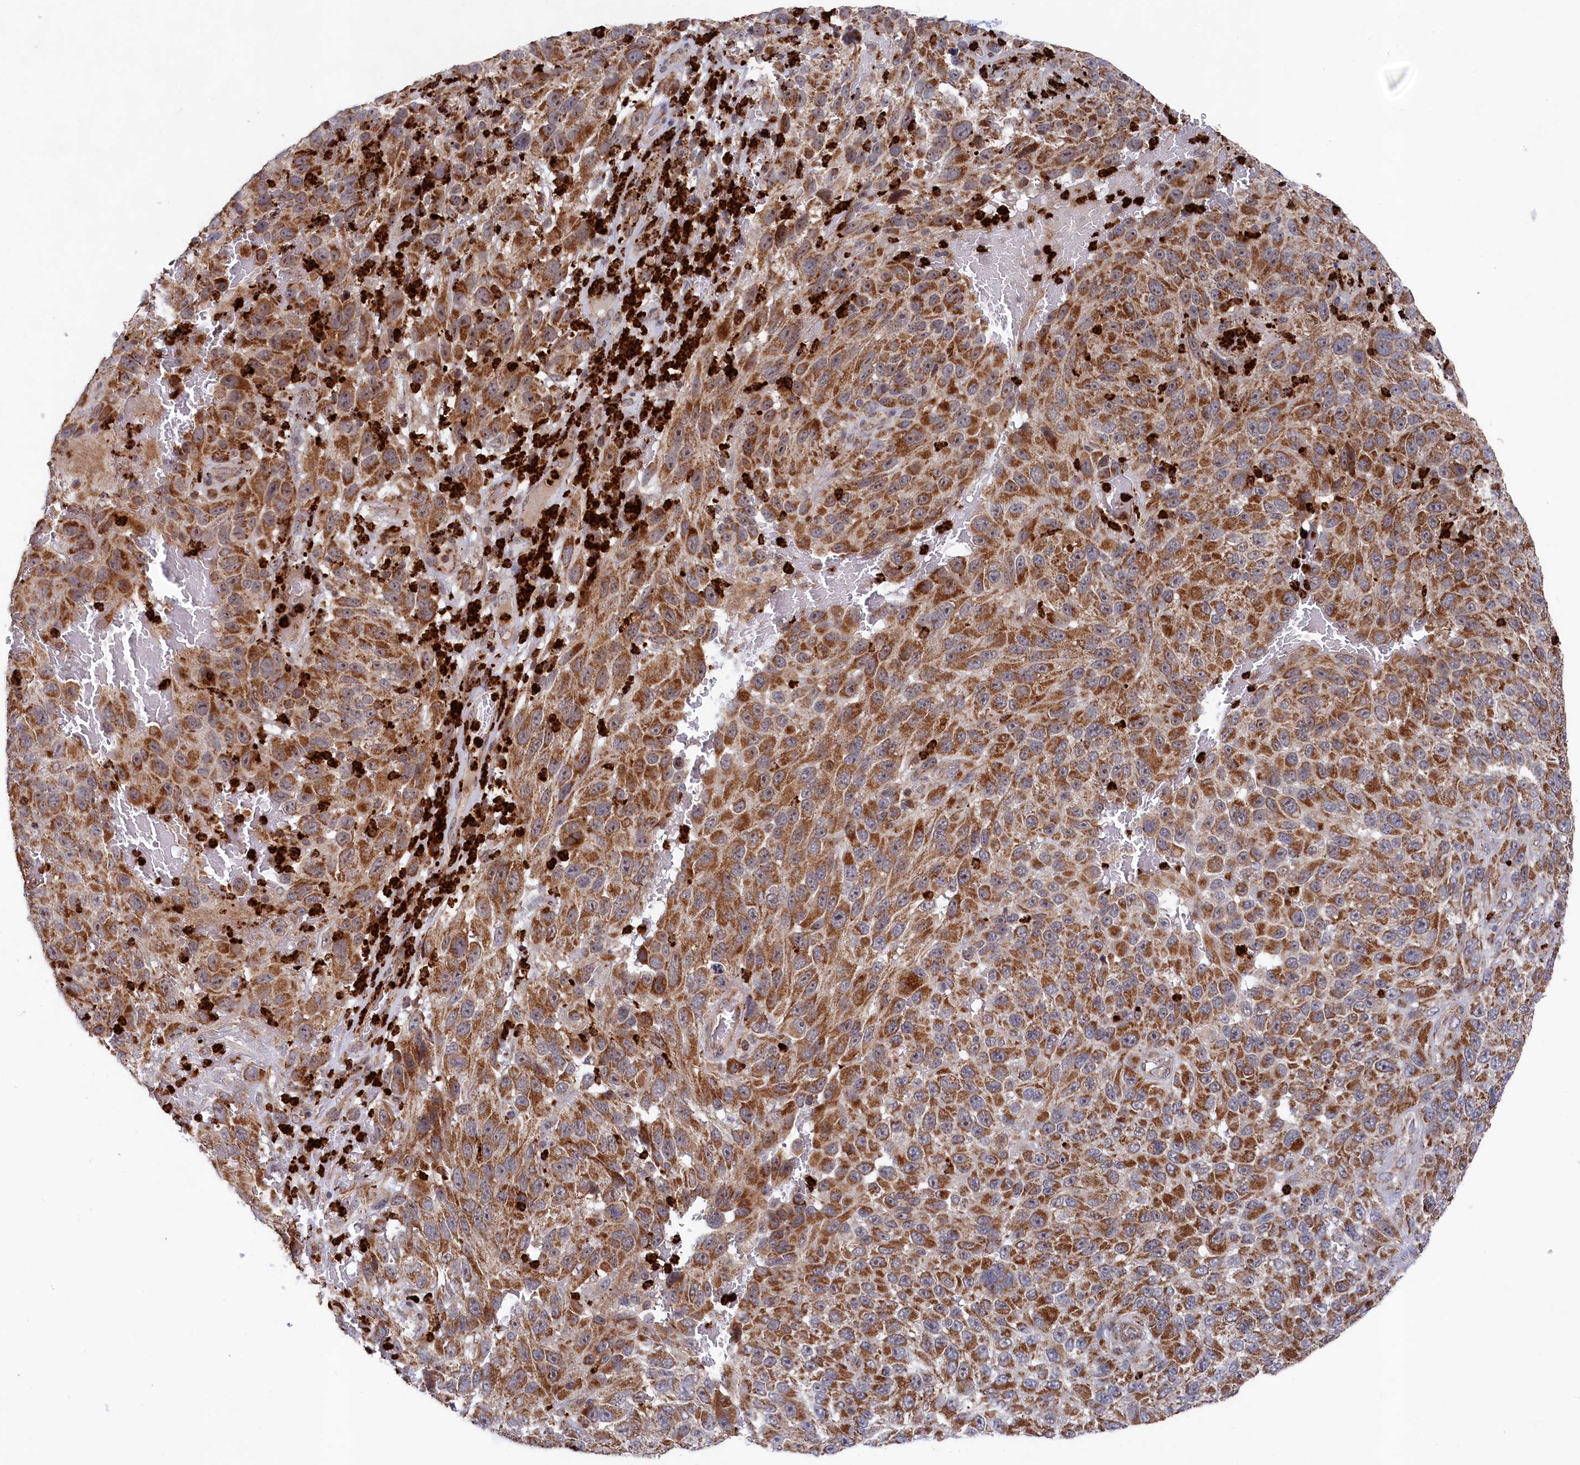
{"staining": {"intensity": "moderate", "quantity": ">75%", "location": "cytoplasmic/membranous"}, "tissue": "melanoma", "cell_type": "Tumor cells", "image_type": "cancer", "snomed": [{"axis": "morphology", "description": "Malignant melanoma, NOS"}, {"axis": "topography", "description": "Skin"}], "caption": "This micrograph reveals immunohistochemistry staining of malignant melanoma, with medium moderate cytoplasmic/membranous expression in about >75% of tumor cells.", "gene": "CHCHD1", "patient": {"sex": "female", "age": 96}}